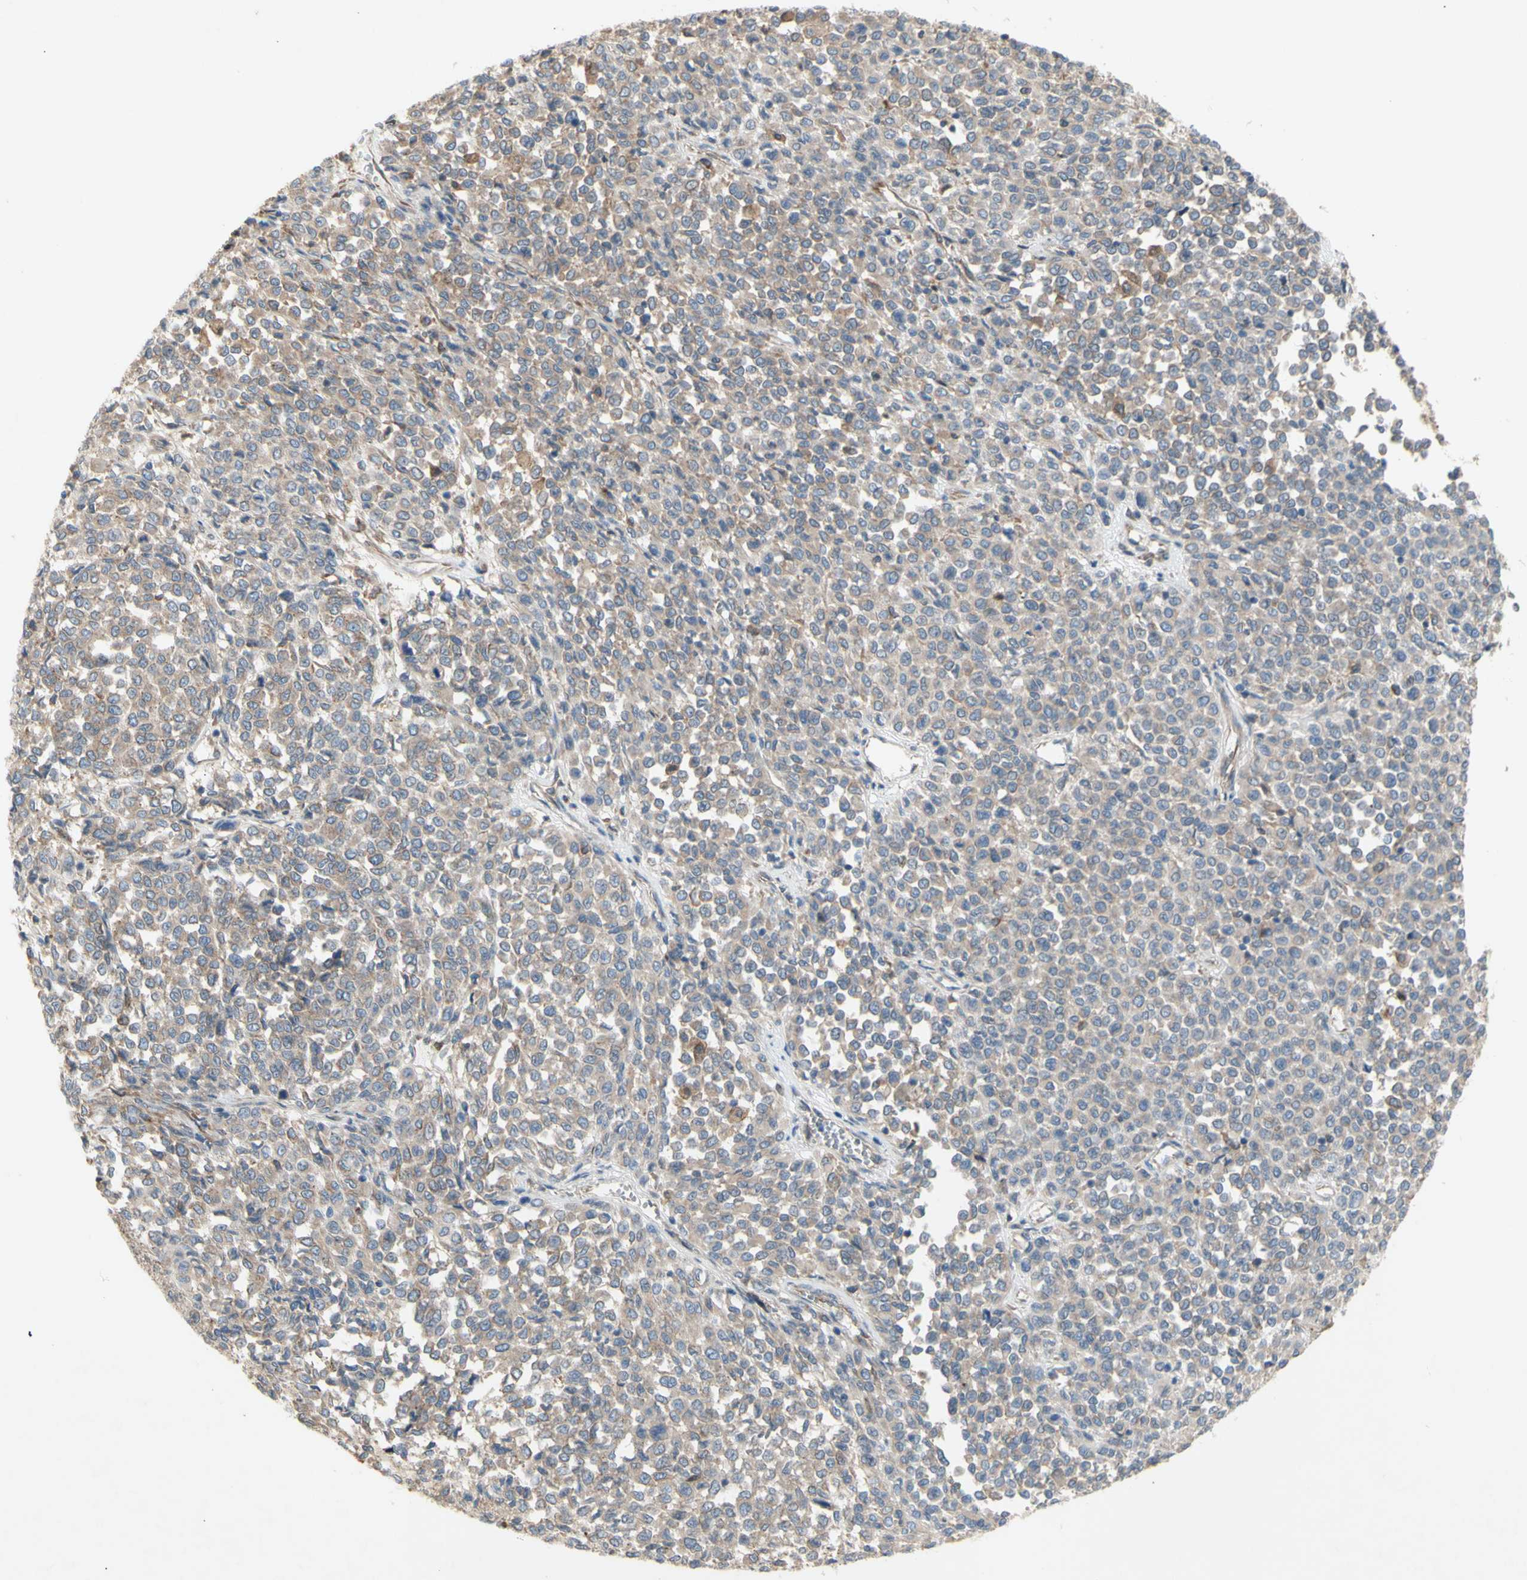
{"staining": {"intensity": "weak", "quantity": ">75%", "location": "cytoplasmic/membranous"}, "tissue": "melanoma", "cell_type": "Tumor cells", "image_type": "cancer", "snomed": [{"axis": "morphology", "description": "Malignant melanoma, Metastatic site"}, {"axis": "topography", "description": "Pancreas"}], "caption": "Brown immunohistochemical staining in malignant melanoma (metastatic site) demonstrates weak cytoplasmic/membranous staining in about >75% of tumor cells.", "gene": "KLC1", "patient": {"sex": "female", "age": 30}}